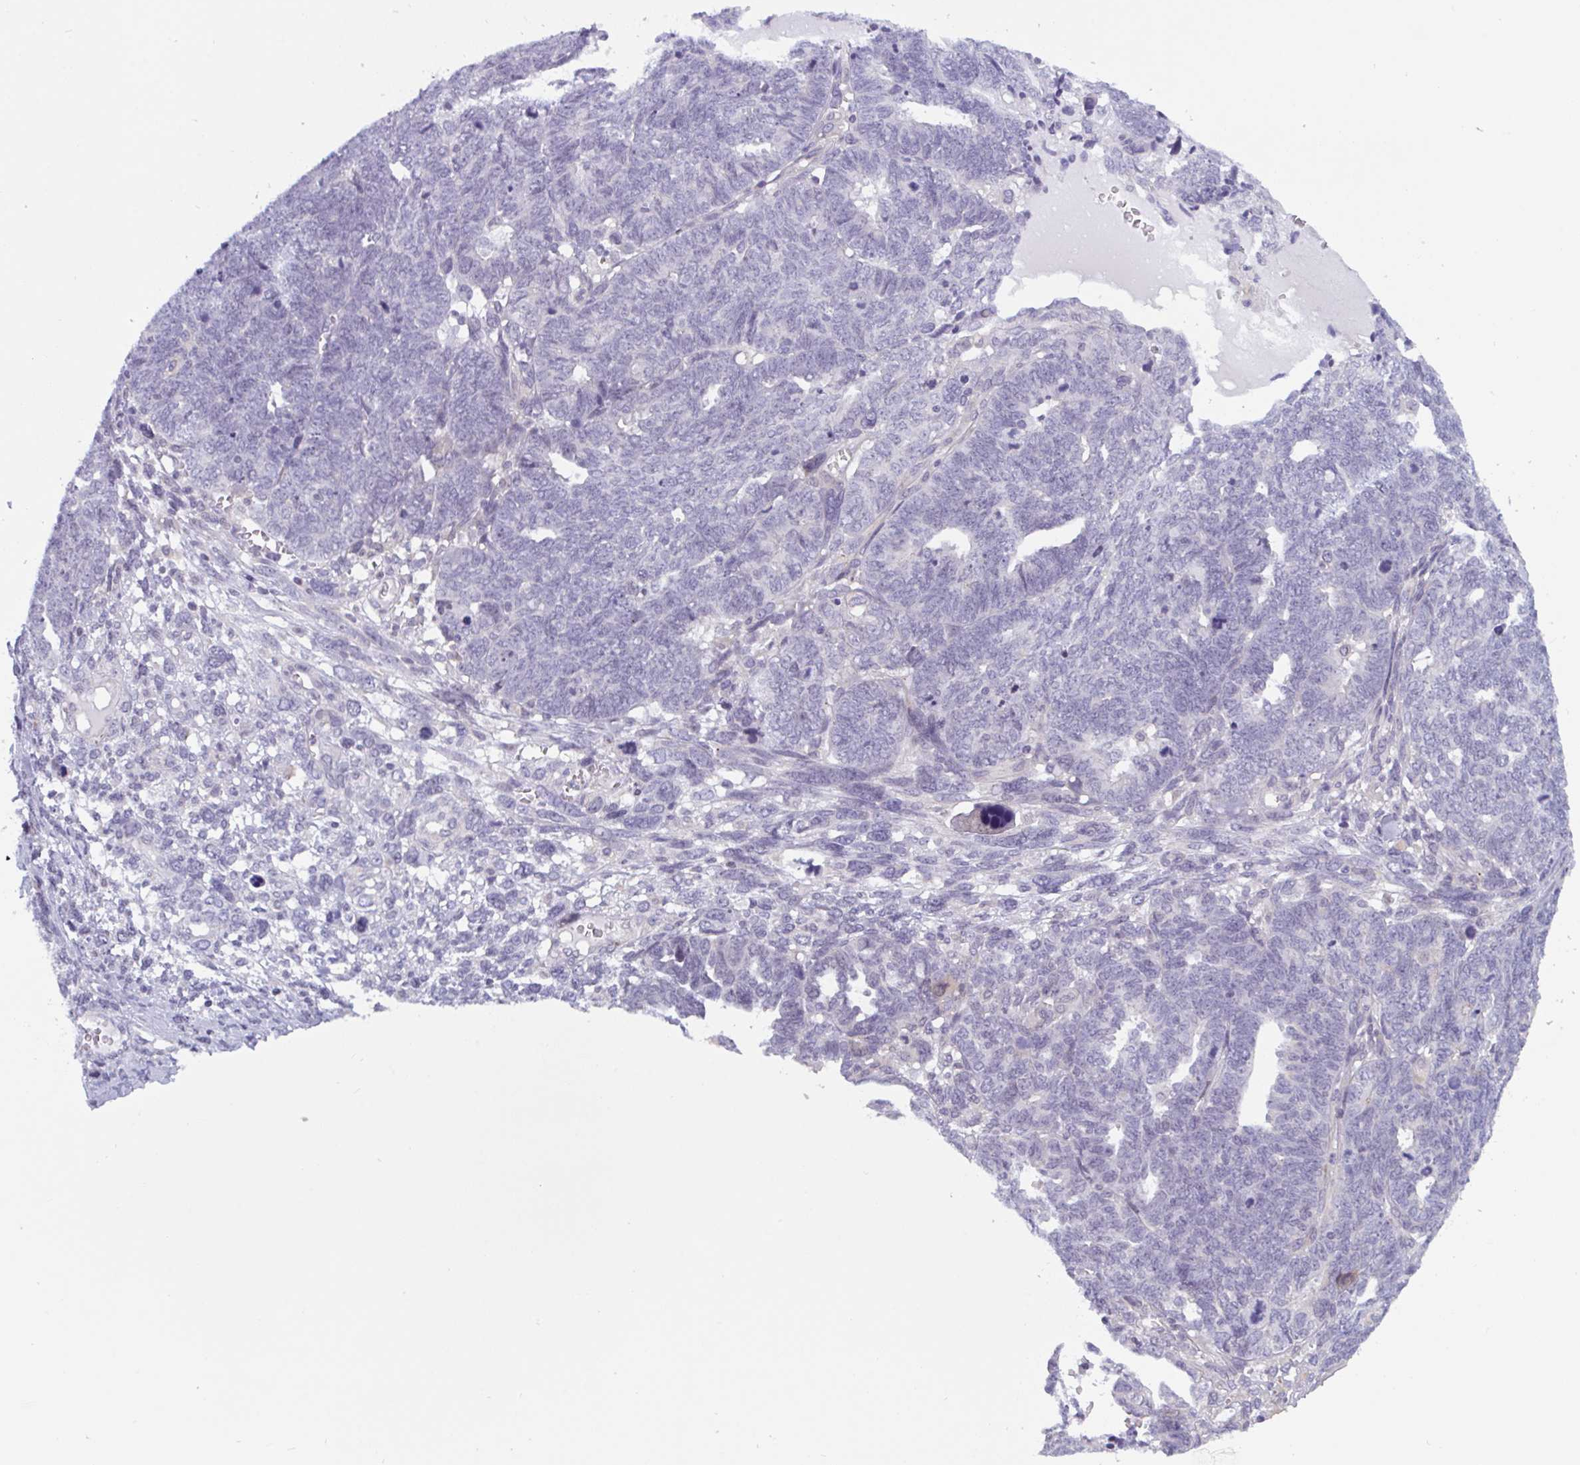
{"staining": {"intensity": "negative", "quantity": "none", "location": "none"}, "tissue": "ovarian cancer", "cell_type": "Tumor cells", "image_type": "cancer", "snomed": [{"axis": "morphology", "description": "Cystadenocarcinoma, serous, NOS"}, {"axis": "topography", "description": "Ovary"}], "caption": "High power microscopy micrograph of an IHC image of ovarian cancer (serous cystadenocarcinoma), revealing no significant staining in tumor cells. (DAB immunohistochemistry with hematoxylin counter stain).", "gene": "SNX11", "patient": {"sex": "female", "age": 79}}